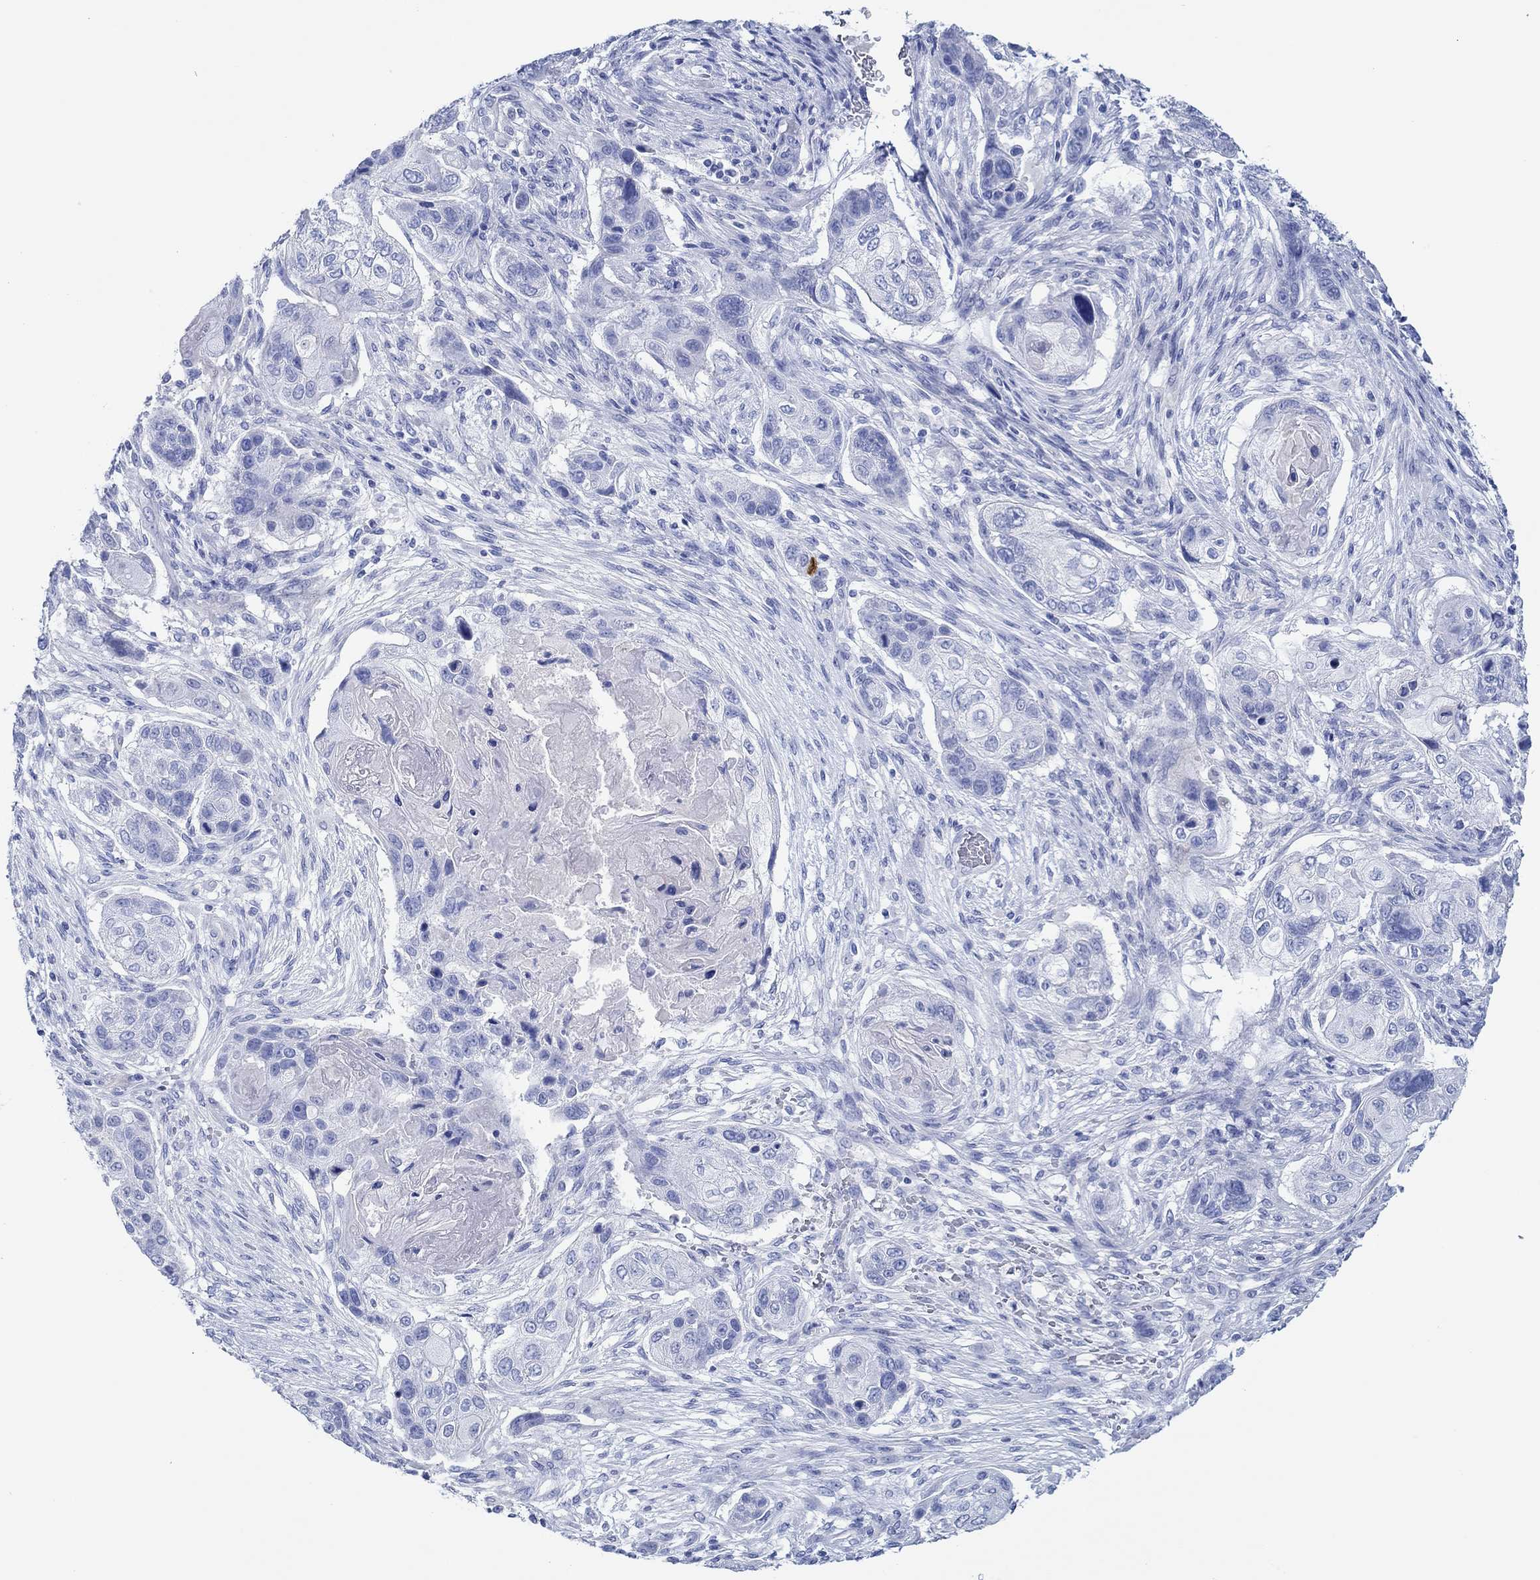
{"staining": {"intensity": "negative", "quantity": "none", "location": "none"}, "tissue": "lung cancer", "cell_type": "Tumor cells", "image_type": "cancer", "snomed": [{"axis": "morphology", "description": "Normal tissue, NOS"}, {"axis": "morphology", "description": "Squamous cell carcinoma, NOS"}, {"axis": "topography", "description": "Bronchus"}, {"axis": "topography", "description": "Lung"}], "caption": "High power microscopy image of an IHC image of lung cancer, revealing no significant positivity in tumor cells. (Brightfield microscopy of DAB (3,3'-diaminobenzidine) IHC at high magnification).", "gene": "IGFBP6", "patient": {"sex": "male", "age": 69}}